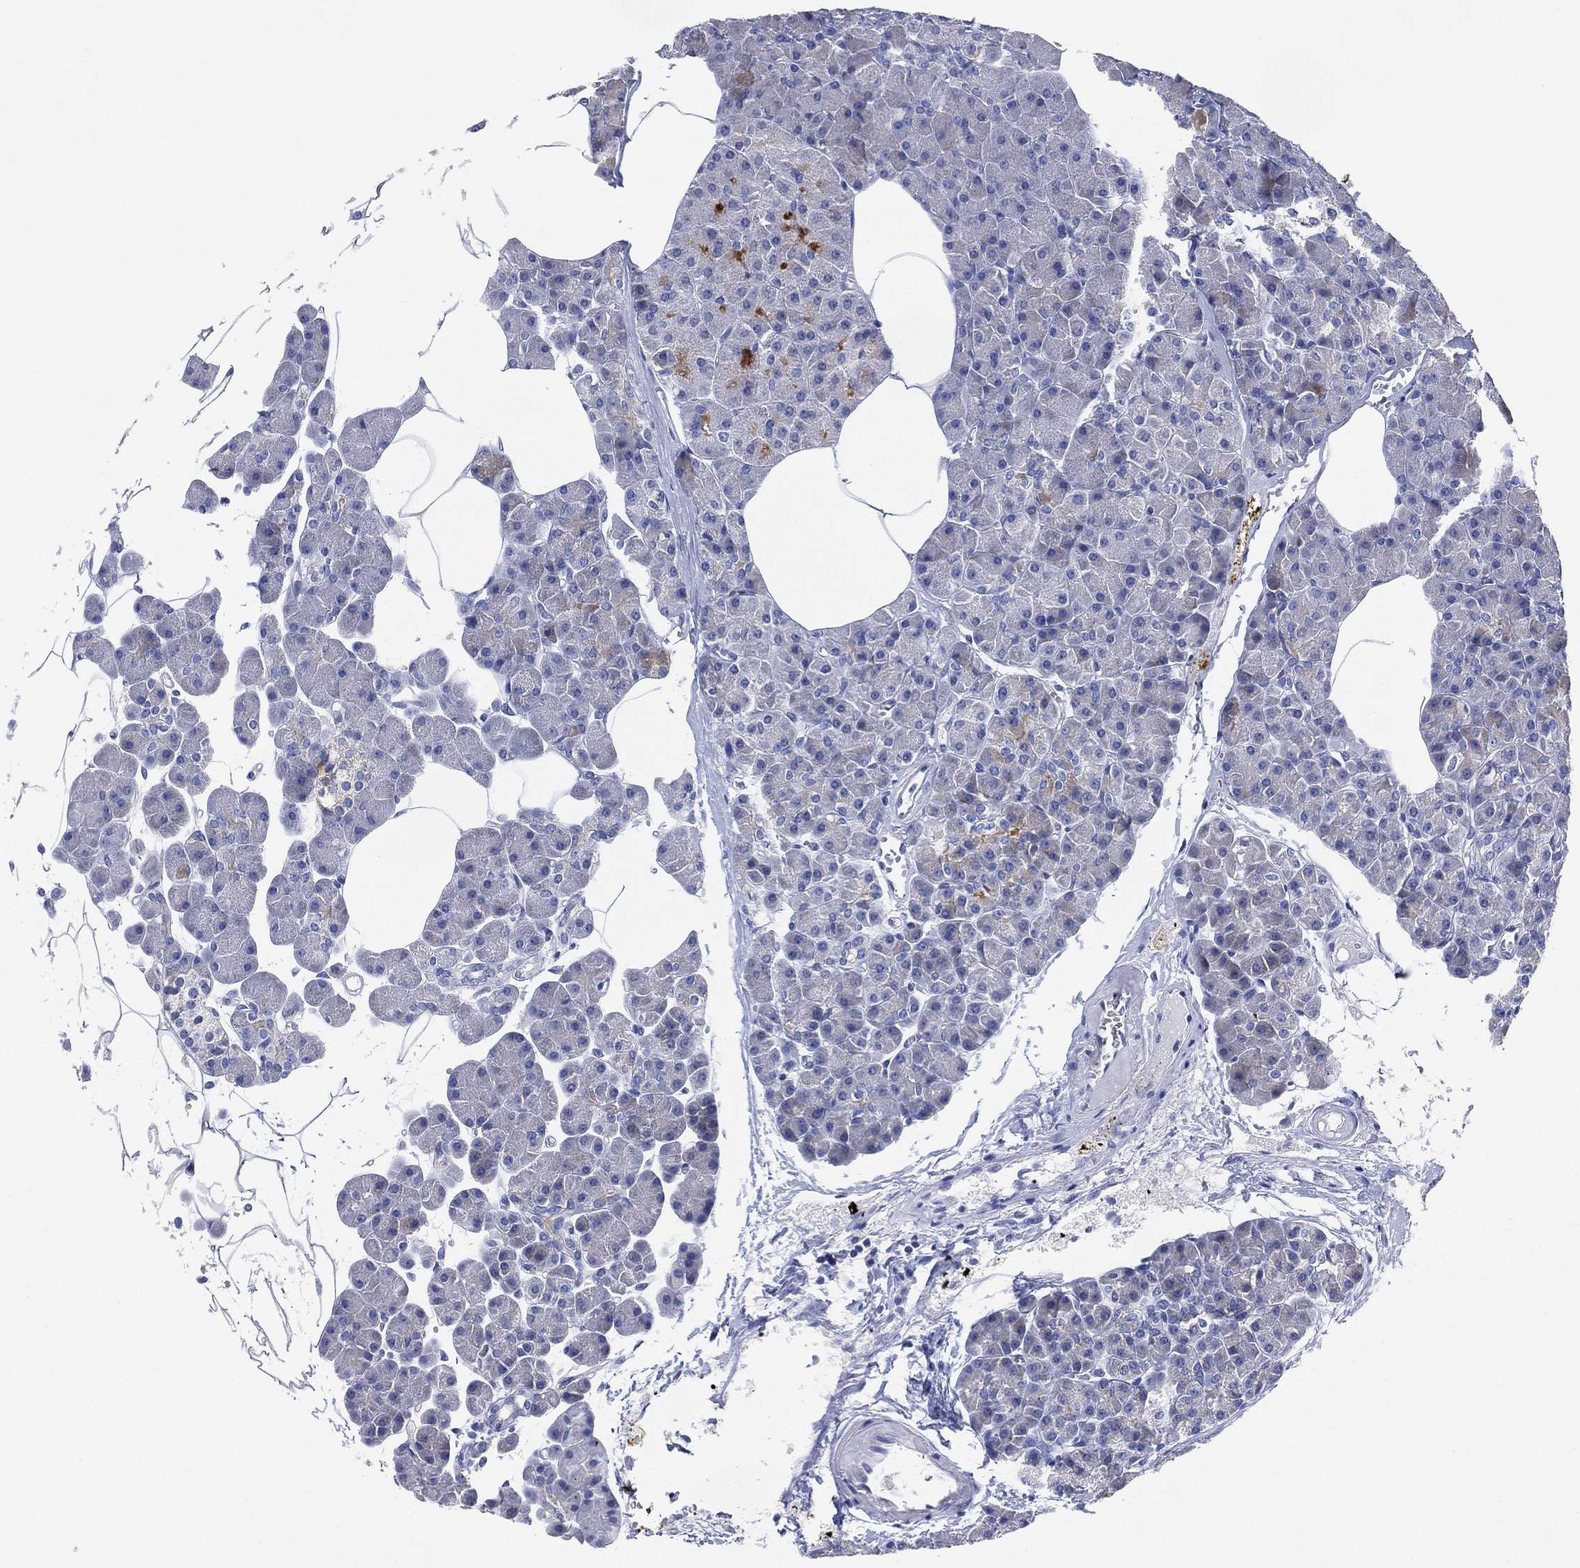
{"staining": {"intensity": "negative", "quantity": "none", "location": "none"}, "tissue": "pancreas", "cell_type": "Exocrine glandular cells", "image_type": "normal", "snomed": [{"axis": "morphology", "description": "Normal tissue, NOS"}, {"axis": "topography", "description": "Pancreas"}], "caption": "Immunohistochemical staining of benign pancreas displays no significant positivity in exocrine glandular cells. (Immunohistochemistry (ihc), brightfield microscopy, high magnification).", "gene": "CHRNA3", "patient": {"sex": "female", "age": 45}}